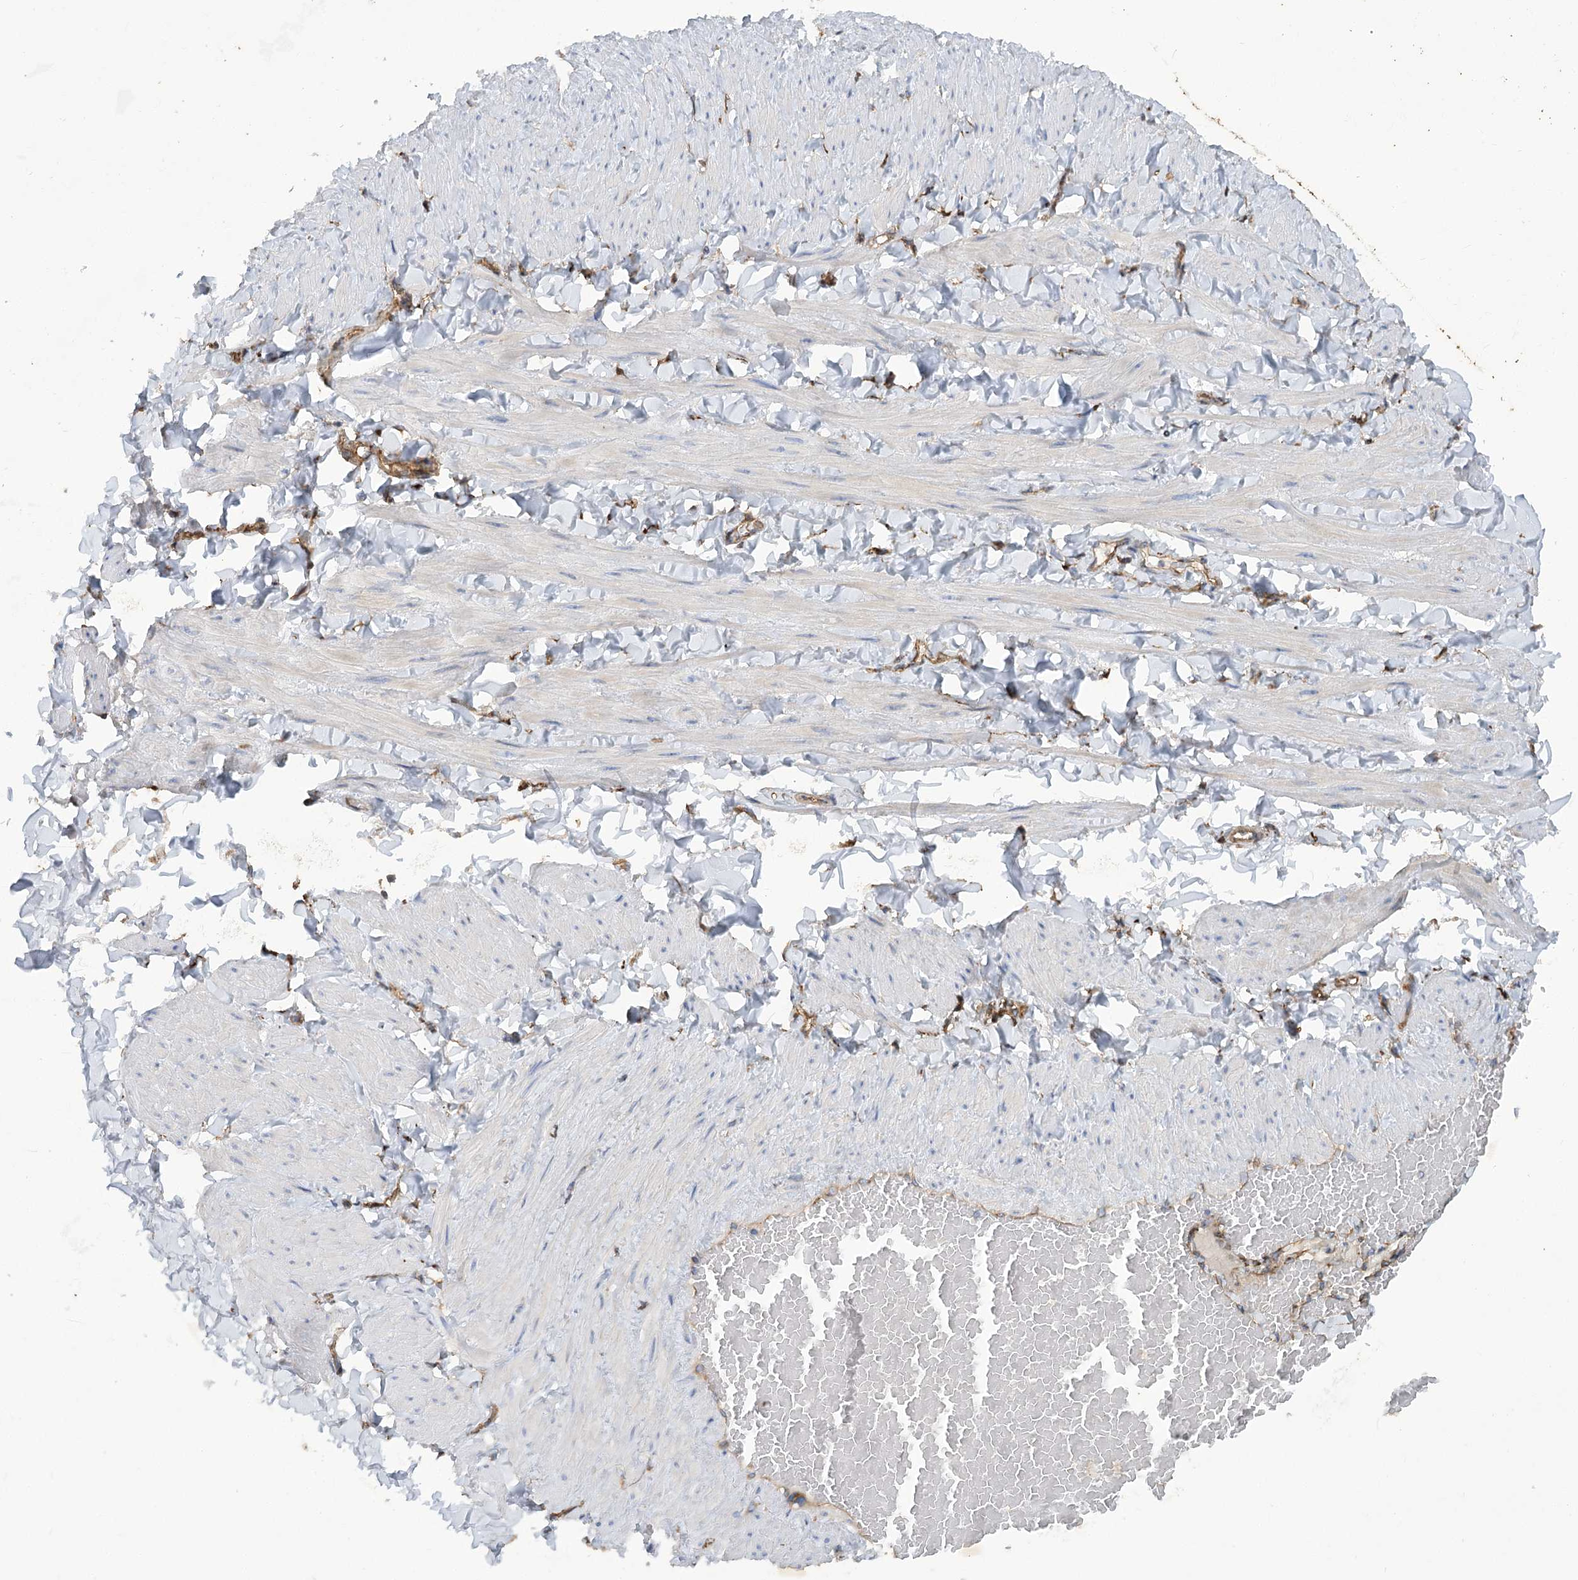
{"staining": {"intensity": "negative", "quantity": "none", "location": "none"}, "tissue": "adipose tissue", "cell_type": "Adipocytes", "image_type": "normal", "snomed": [{"axis": "morphology", "description": "Normal tissue, NOS"}, {"axis": "topography", "description": "Adipose tissue"}, {"axis": "topography", "description": "Vascular tissue"}, {"axis": "topography", "description": "Peripheral nerve tissue"}], "caption": "The histopathology image displays no significant expression in adipocytes of adipose tissue. Brightfield microscopy of immunohistochemistry stained with DAB (3,3'-diaminobenzidine) (brown) and hematoxylin (blue), captured at high magnification.", "gene": "GUSB", "patient": {"sex": "male", "age": 25}}